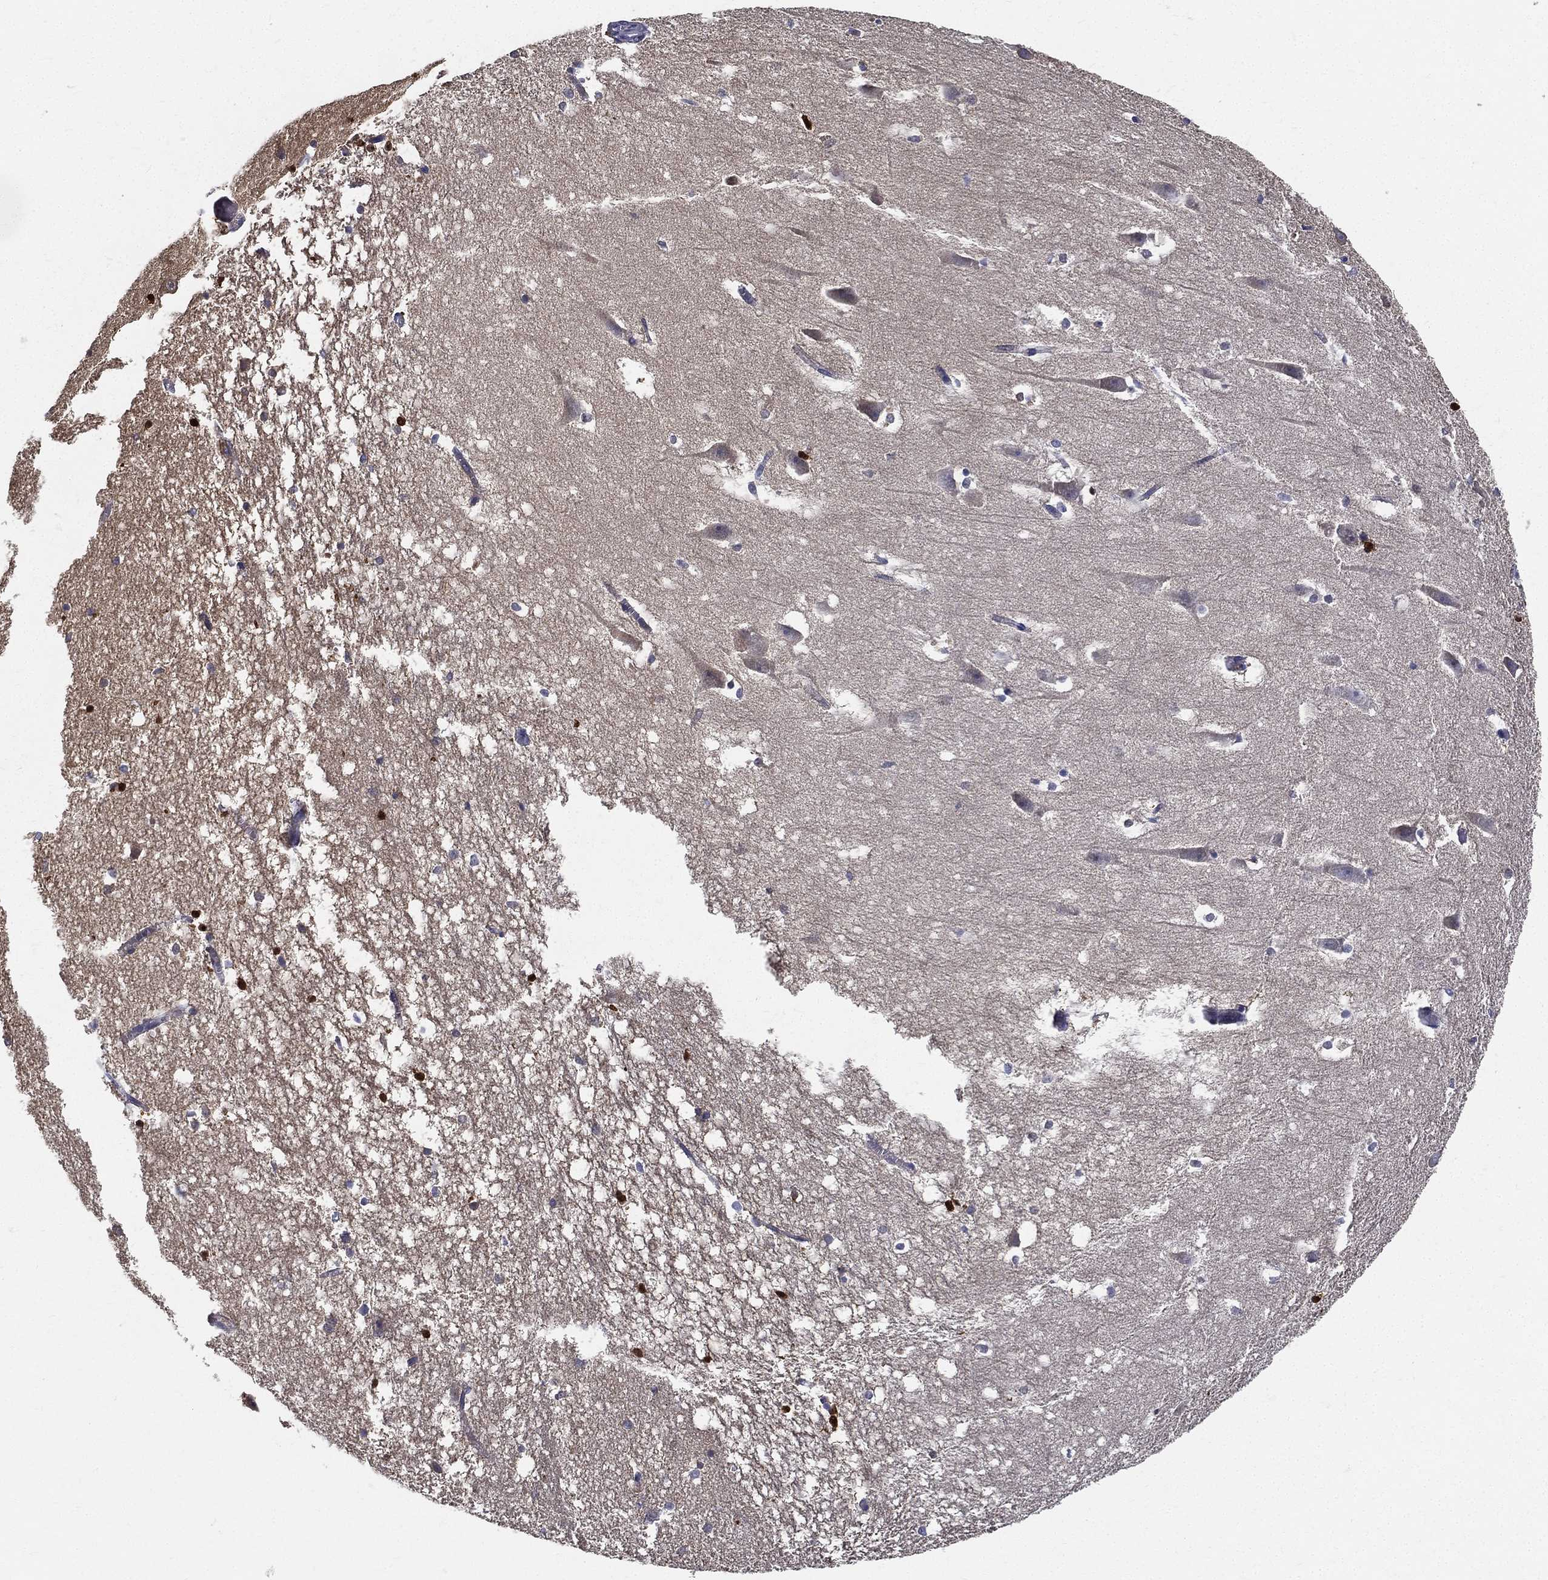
{"staining": {"intensity": "strong", "quantity": "<25%", "location": "nuclear"}, "tissue": "hippocampus", "cell_type": "Glial cells", "image_type": "normal", "snomed": [{"axis": "morphology", "description": "Normal tissue, NOS"}, {"axis": "topography", "description": "Lateral ventricle wall"}, {"axis": "topography", "description": "Hippocampus"}], "caption": "Glial cells display medium levels of strong nuclear positivity in about <25% of cells in normal hippocampus.", "gene": "PWWP3A", "patient": {"sex": "female", "age": 63}}